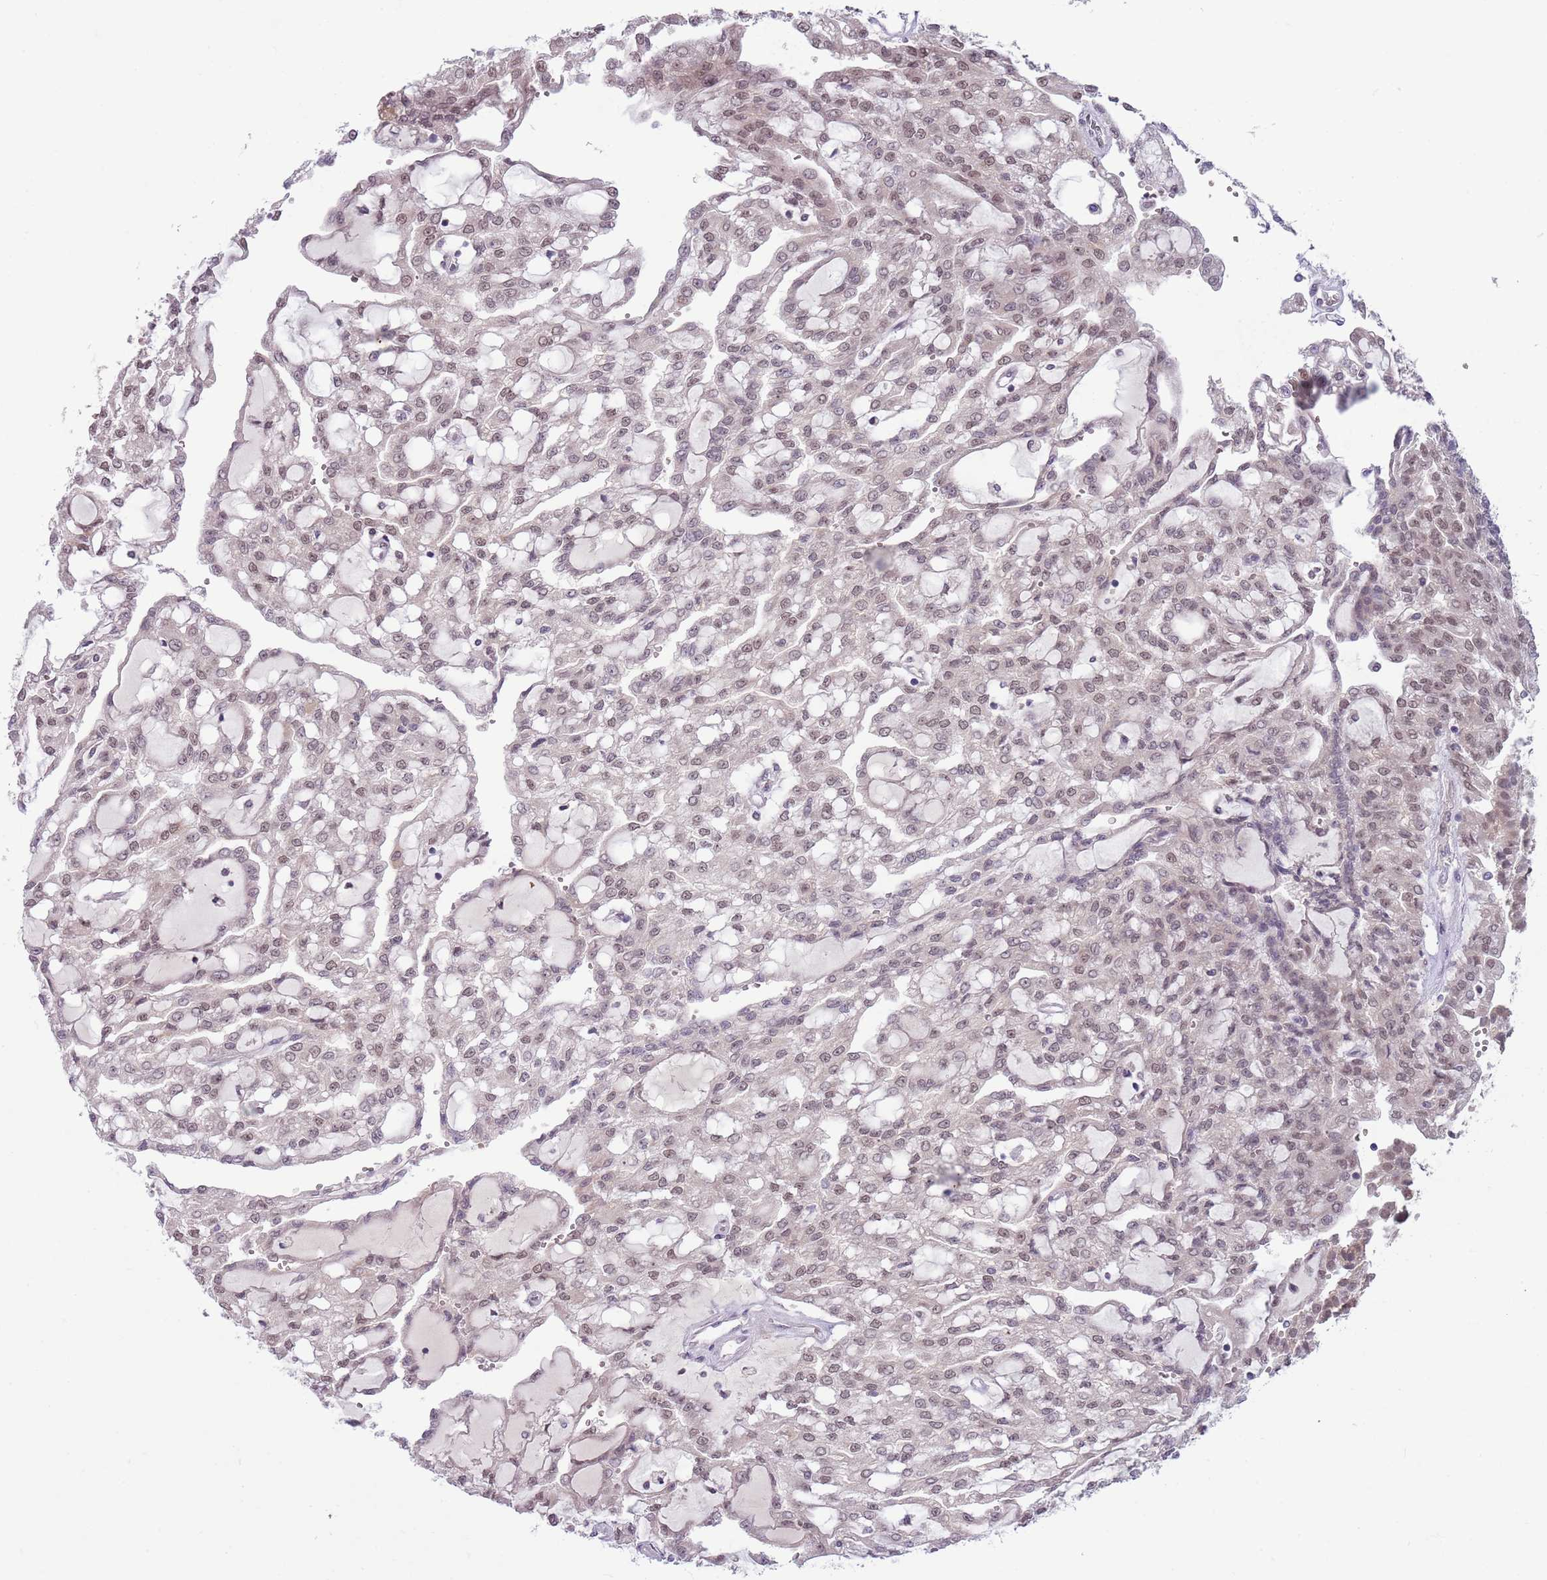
{"staining": {"intensity": "weak", "quantity": "25%-75%", "location": "nuclear"}, "tissue": "renal cancer", "cell_type": "Tumor cells", "image_type": "cancer", "snomed": [{"axis": "morphology", "description": "Adenocarcinoma, NOS"}, {"axis": "topography", "description": "Kidney"}], "caption": "Tumor cells demonstrate weak nuclear staining in approximately 25%-75% of cells in renal adenocarcinoma.", "gene": "TM2D1", "patient": {"sex": "male", "age": 63}}